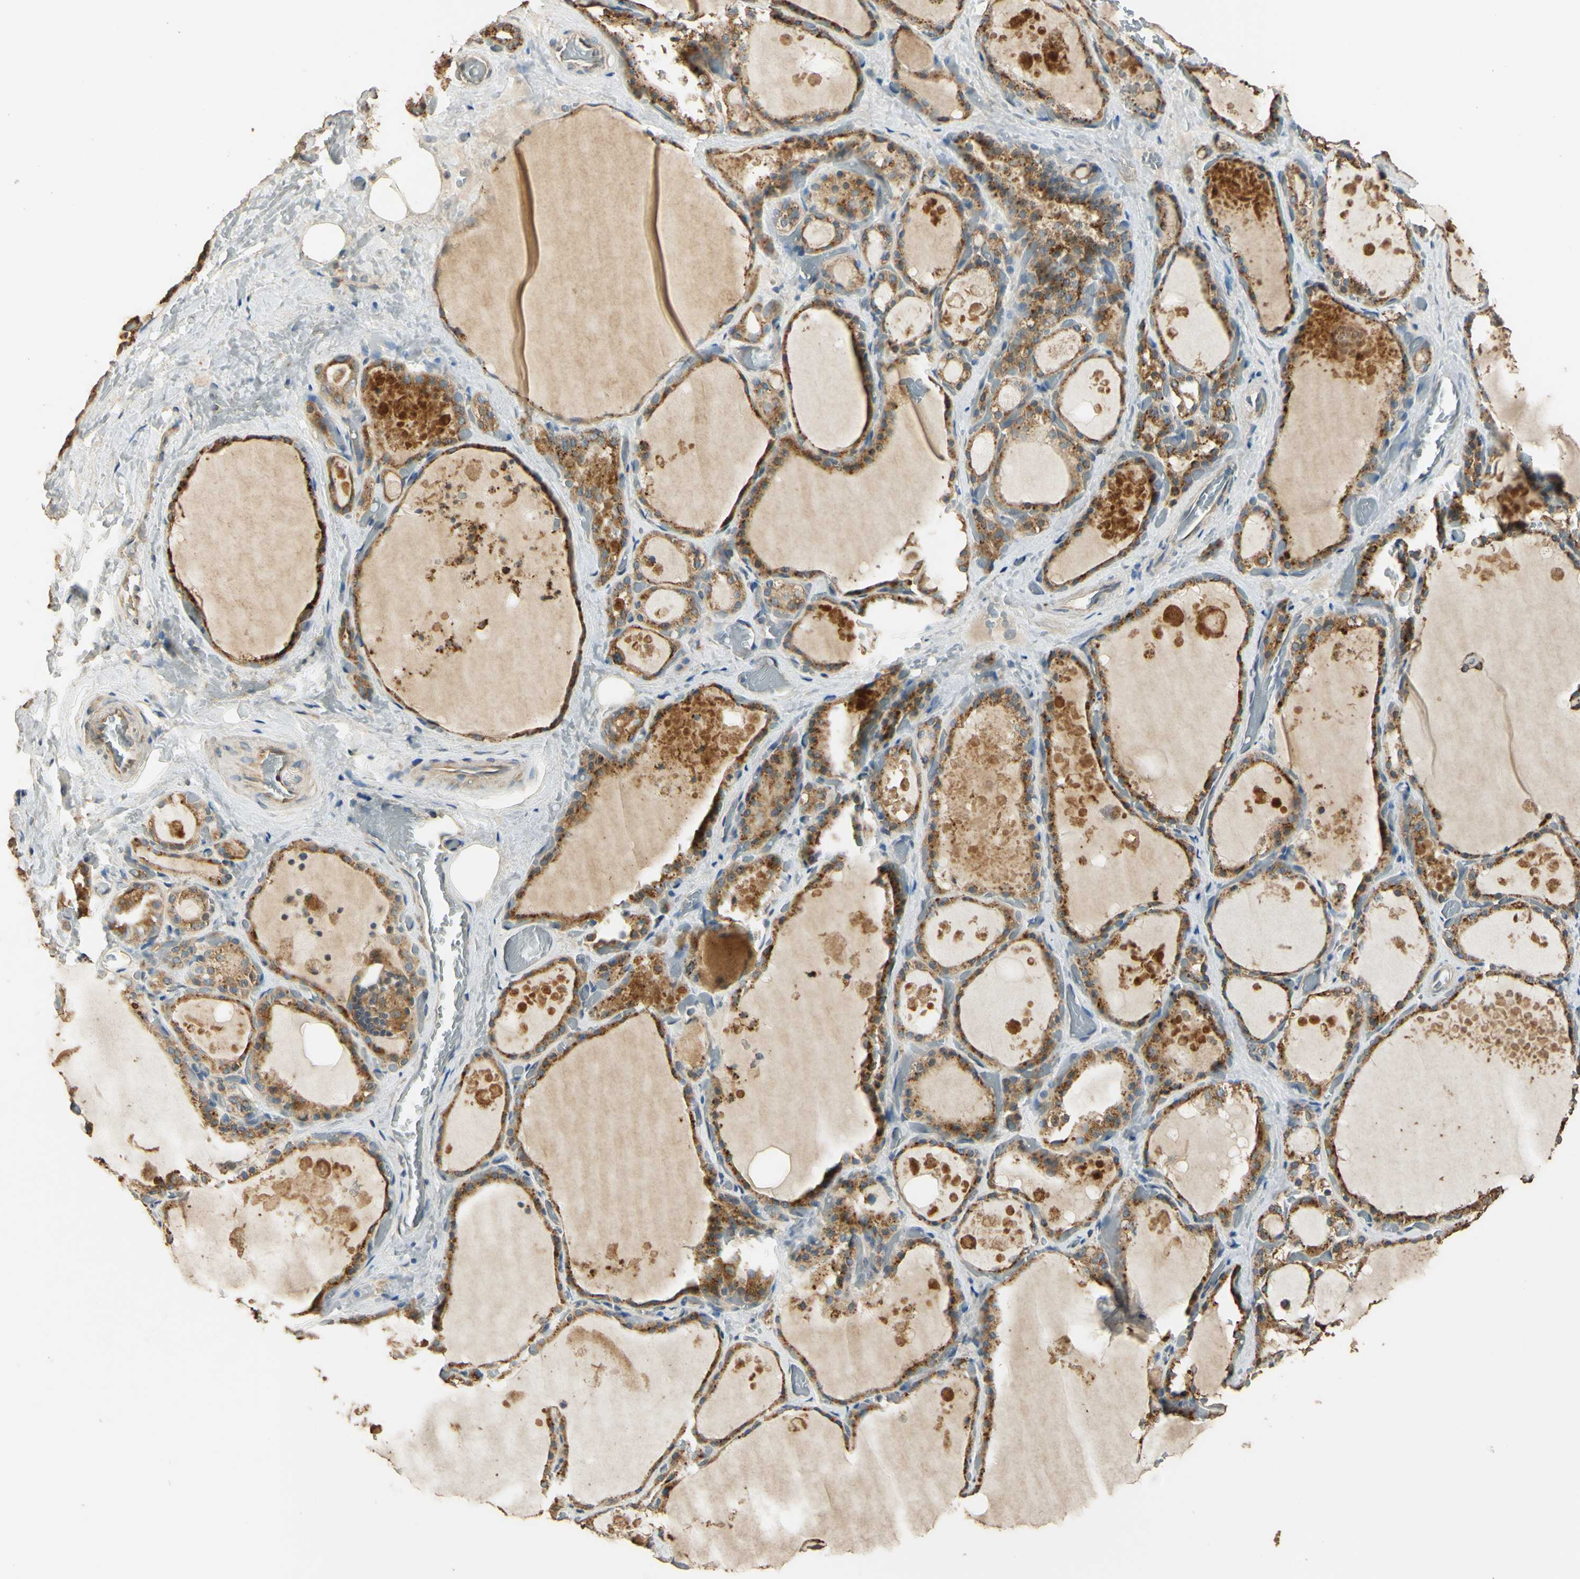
{"staining": {"intensity": "strong", "quantity": ">75%", "location": "cytoplasmic/membranous"}, "tissue": "thyroid gland", "cell_type": "Glandular cells", "image_type": "normal", "snomed": [{"axis": "morphology", "description": "Normal tissue, NOS"}, {"axis": "topography", "description": "Thyroid gland"}], "caption": "Protein positivity by immunohistochemistry (IHC) reveals strong cytoplasmic/membranous positivity in approximately >75% of glandular cells in benign thyroid gland.", "gene": "STX18", "patient": {"sex": "male", "age": 61}}